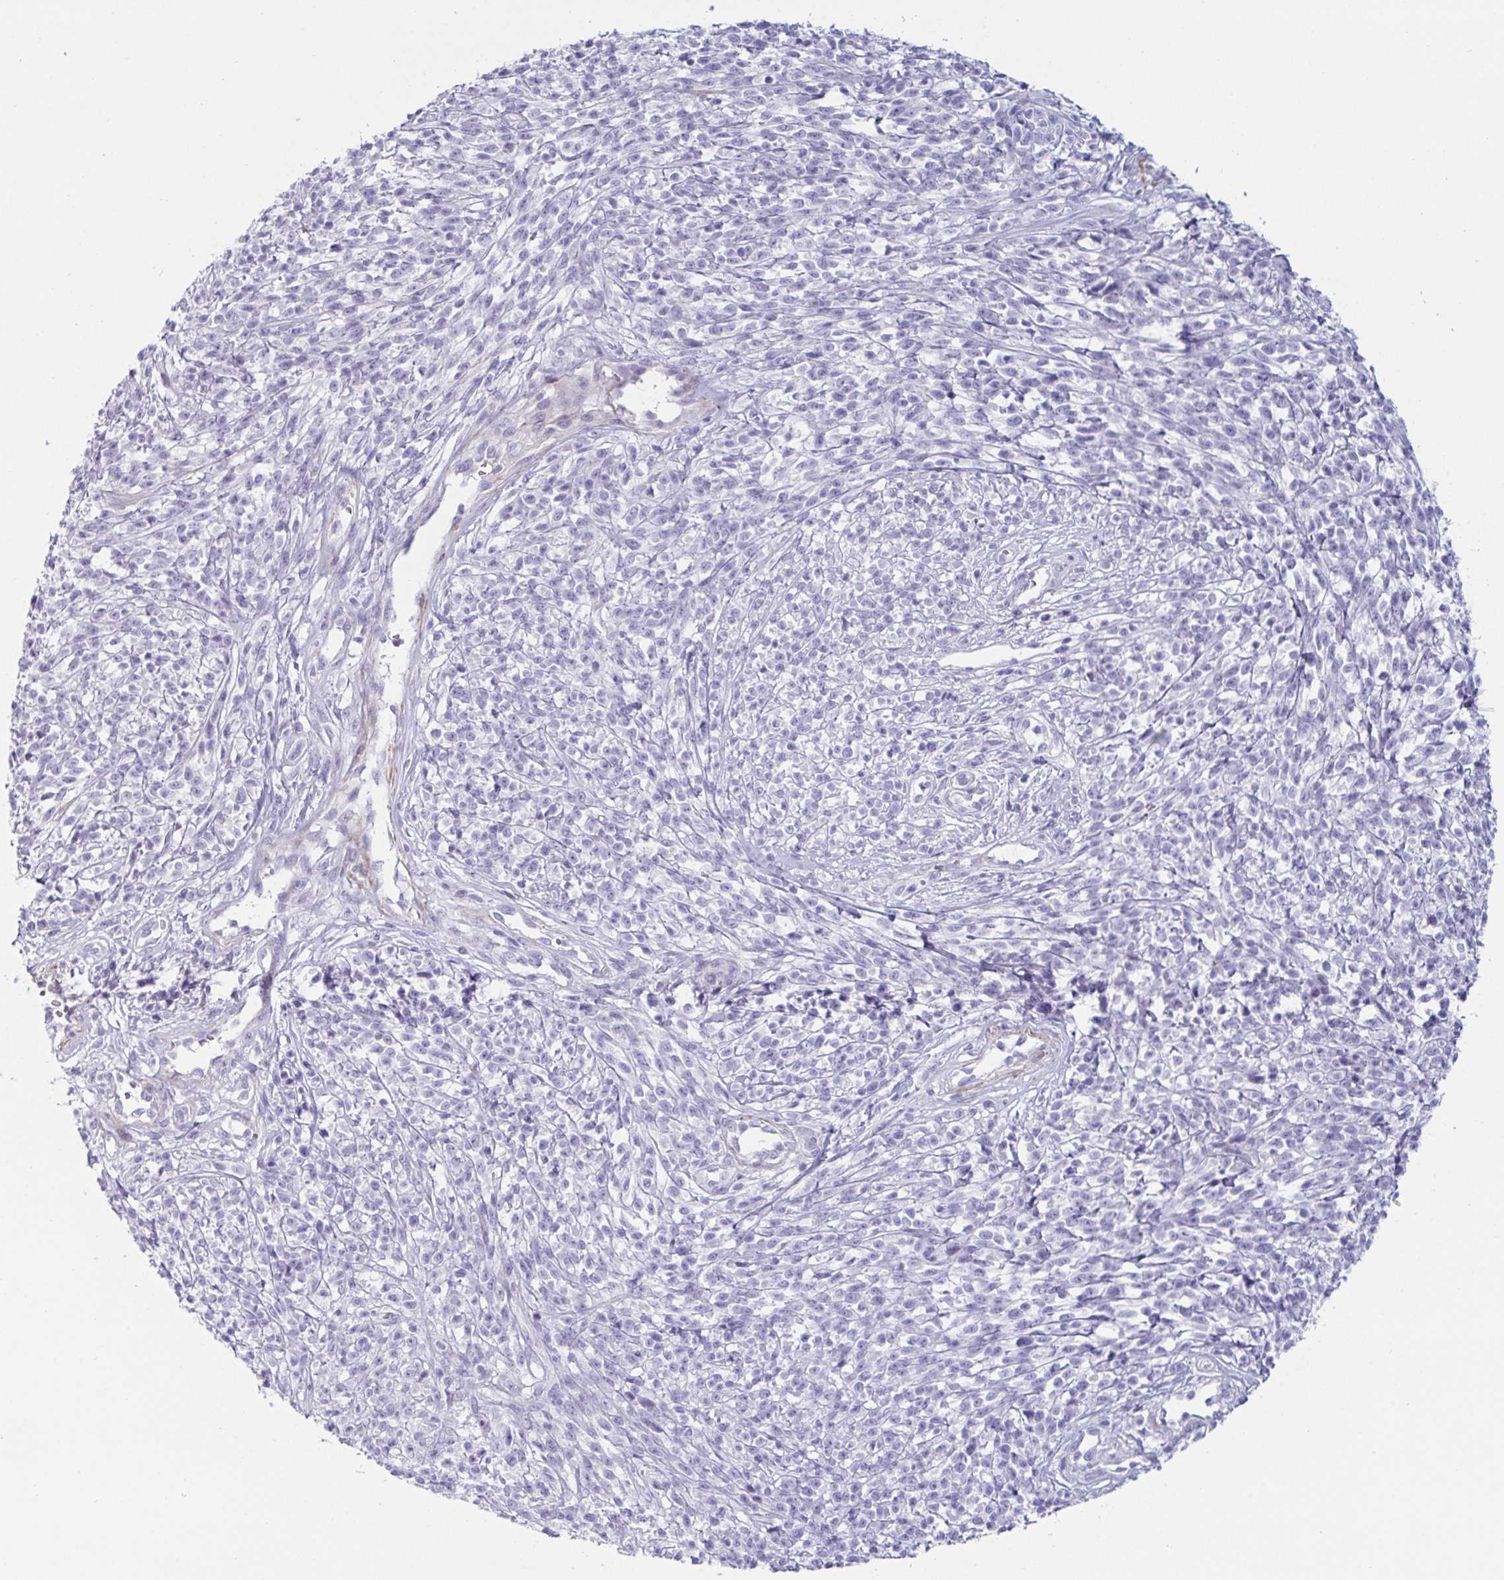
{"staining": {"intensity": "negative", "quantity": "none", "location": "none"}, "tissue": "melanoma", "cell_type": "Tumor cells", "image_type": "cancer", "snomed": [{"axis": "morphology", "description": "Malignant melanoma, NOS"}, {"axis": "topography", "description": "Skin"}, {"axis": "topography", "description": "Skin of trunk"}], "caption": "Tumor cells show no significant protein expression in melanoma.", "gene": "OR5P3", "patient": {"sex": "male", "age": 74}}